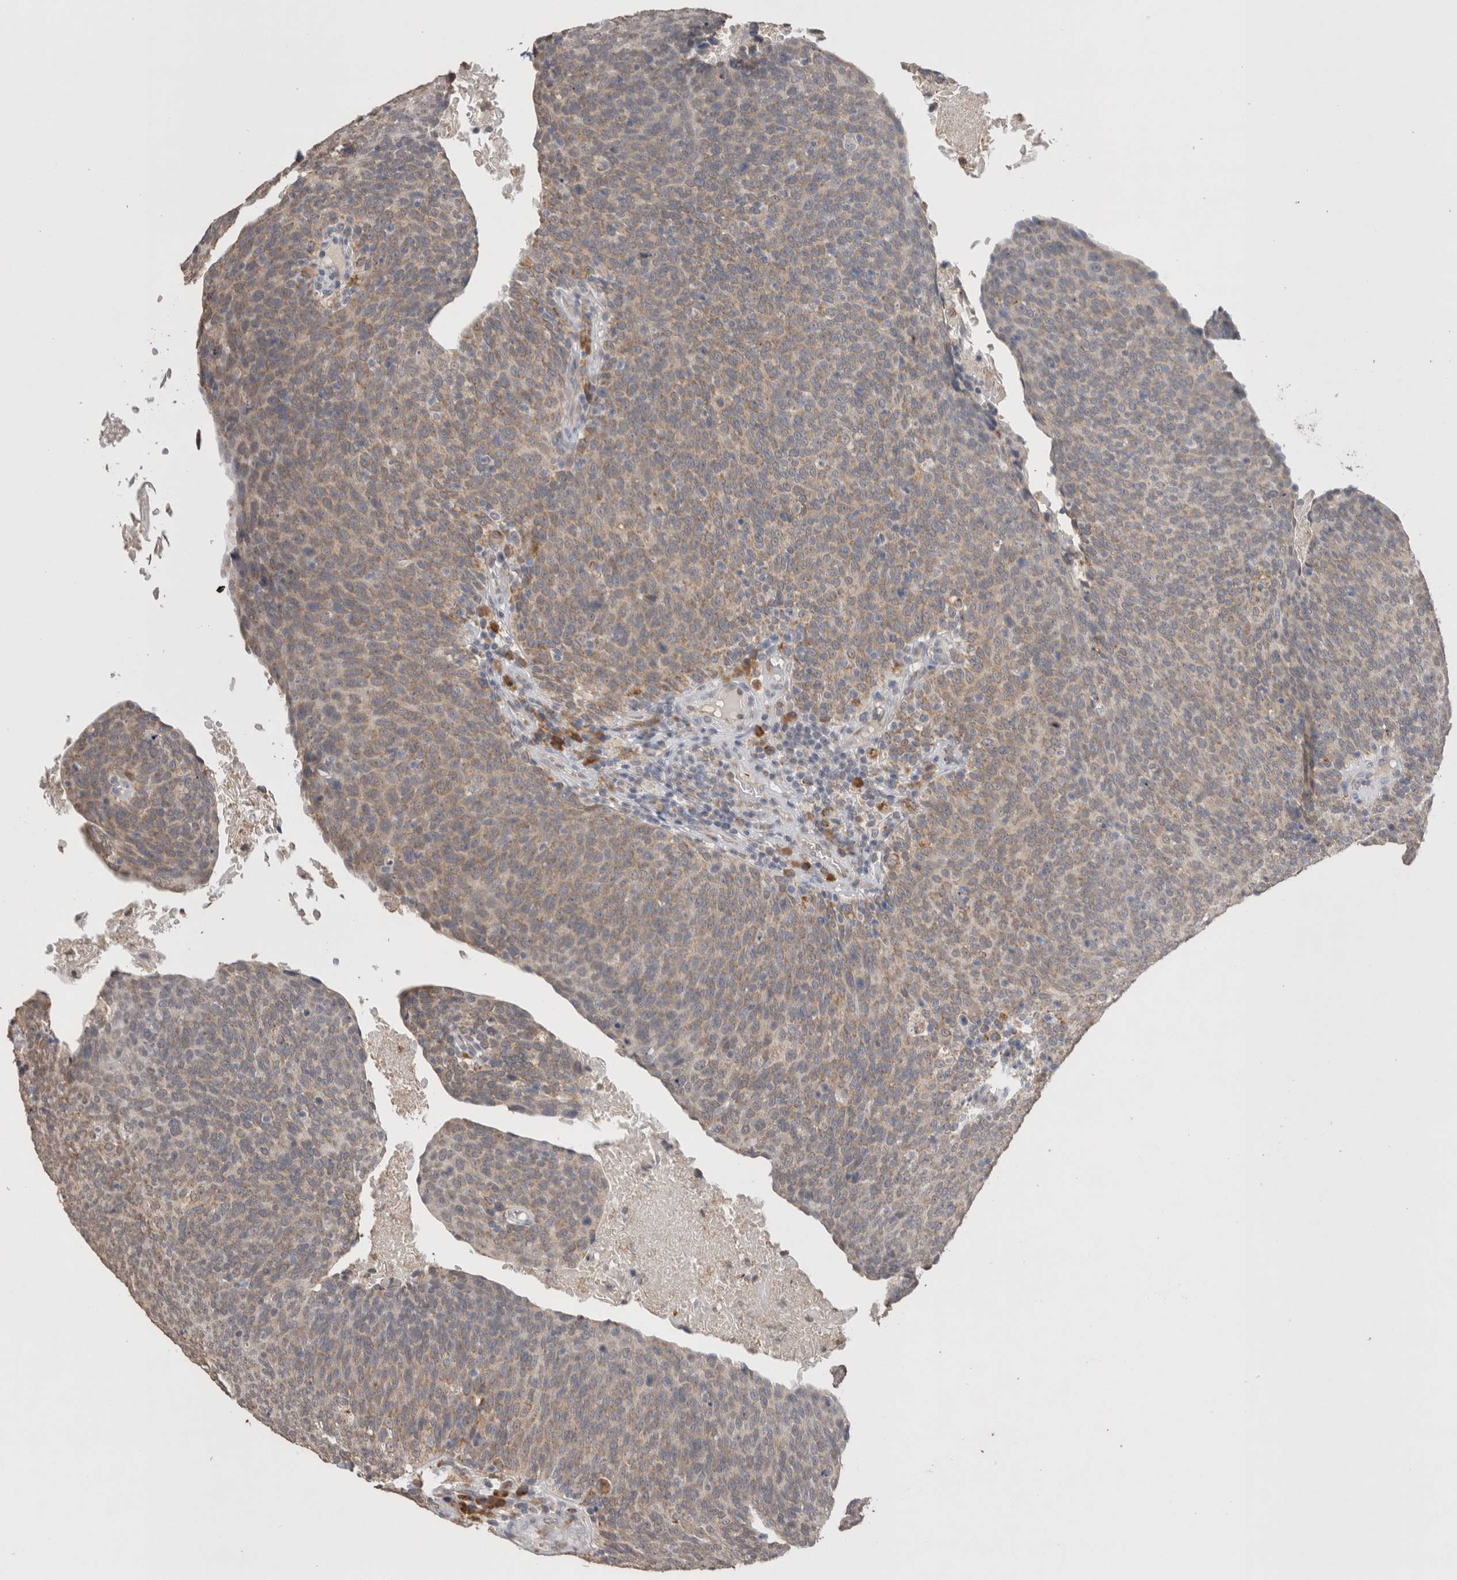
{"staining": {"intensity": "weak", "quantity": ">75%", "location": "cytoplasmic/membranous"}, "tissue": "head and neck cancer", "cell_type": "Tumor cells", "image_type": "cancer", "snomed": [{"axis": "morphology", "description": "Squamous cell carcinoma, NOS"}, {"axis": "morphology", "description": "Squamous cell carcinoma, metastatic, NOS"}, {"axis": "topography", "description": "Lymph node"}, {"axis": "topography", "description": "Head-Neck"}], "caption": "Brown immunohistochemical staining in head and neck cancer shows weak cytoplasmic/membranous expression in about >75% of tumor cells.", "gene": "NOMO1", "patient": {"sex": "male", "age": 62}}